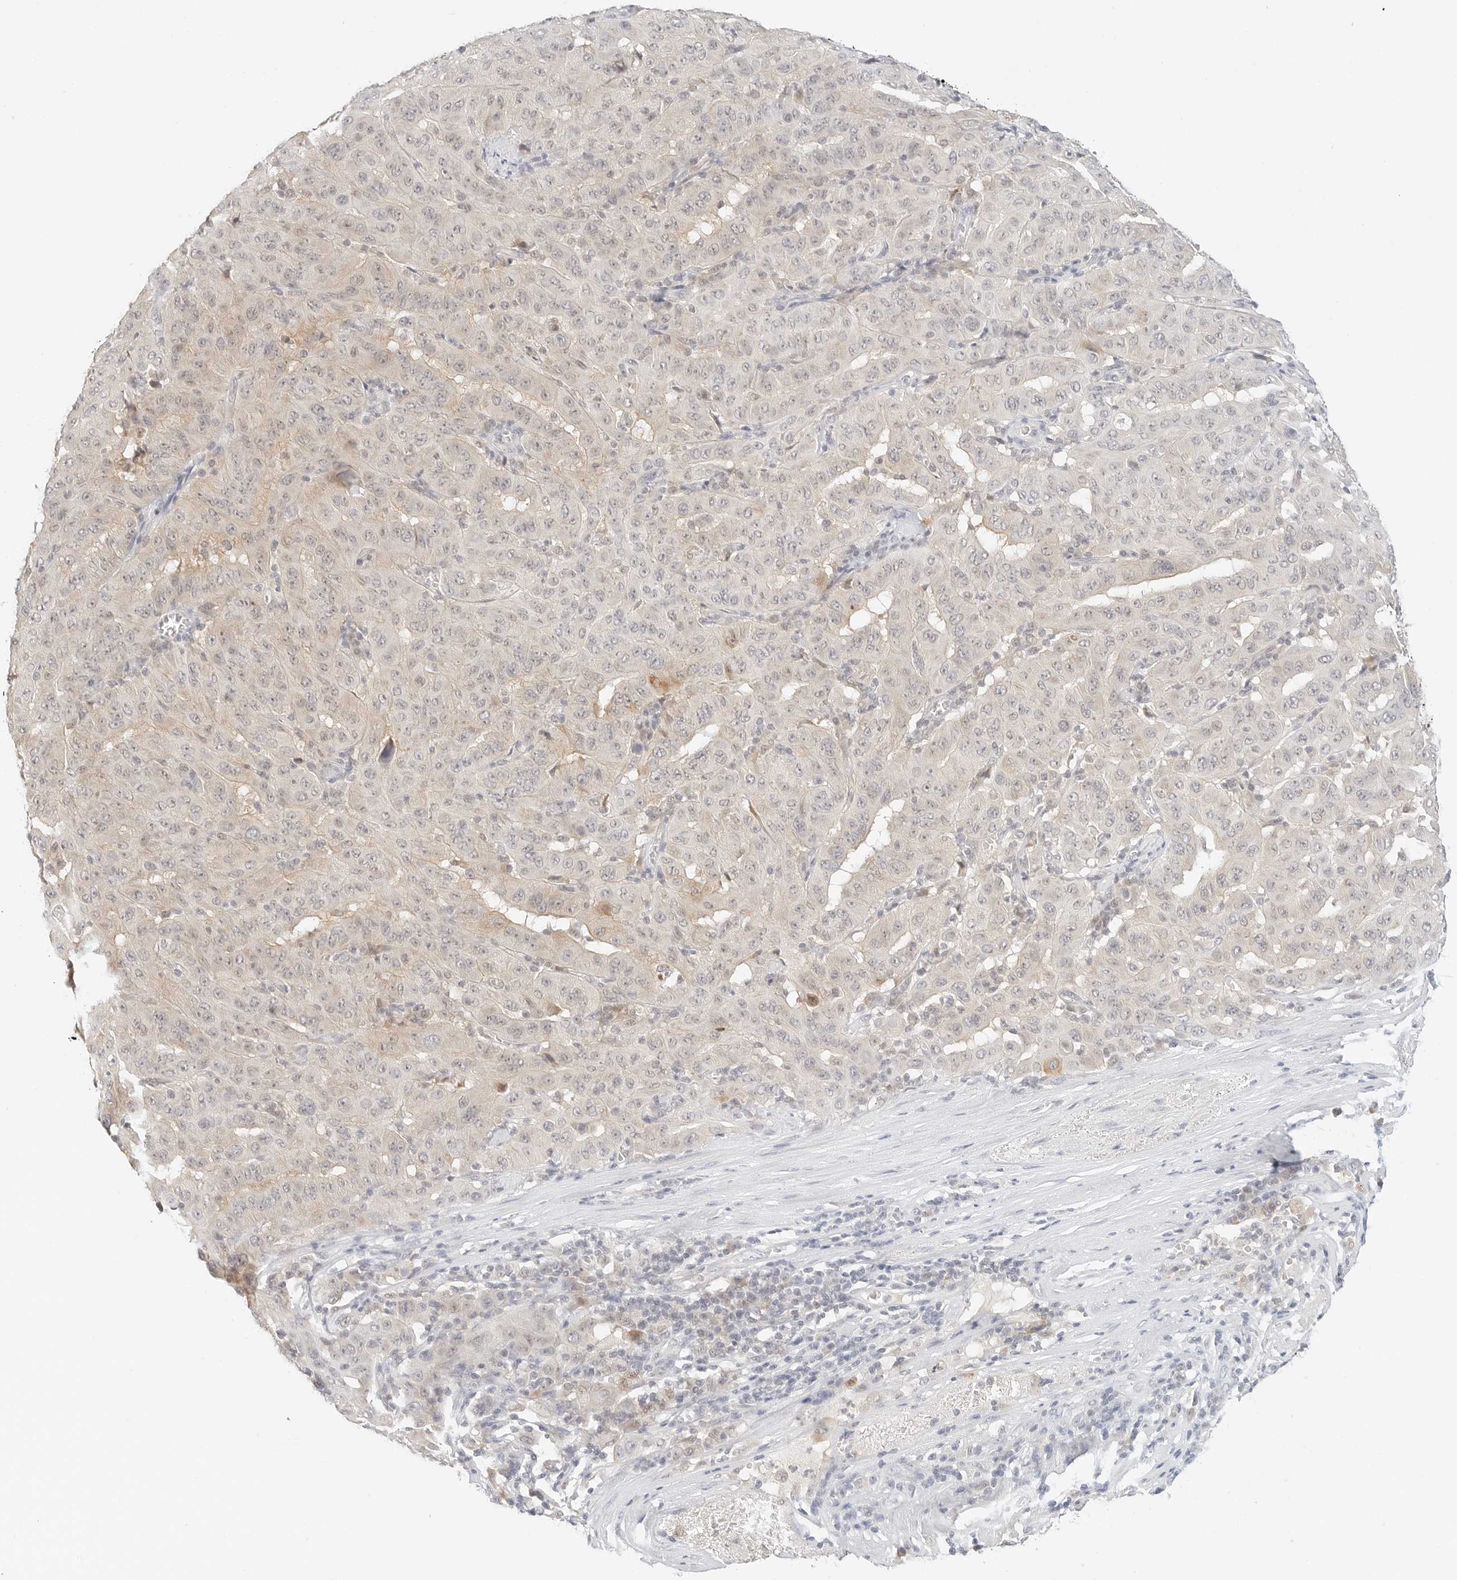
{"staining": {"intensity": "negative", "quantity": "none", "location": "none"}, "tissue": "pancreatic cancer", "cell_type": "Tumor cells", "image_type": "cancer", "snomed": [{"axis": "morphology", "description": "Adenocarcinoma, NOS"}, {"axis": "topography", "description": "Pancreas"}], "caption": "Tumor cells show no significant positivity in pancreatic cancer.", "gene": "NEO1", "patient": {"sex": "male", "age": 63}}